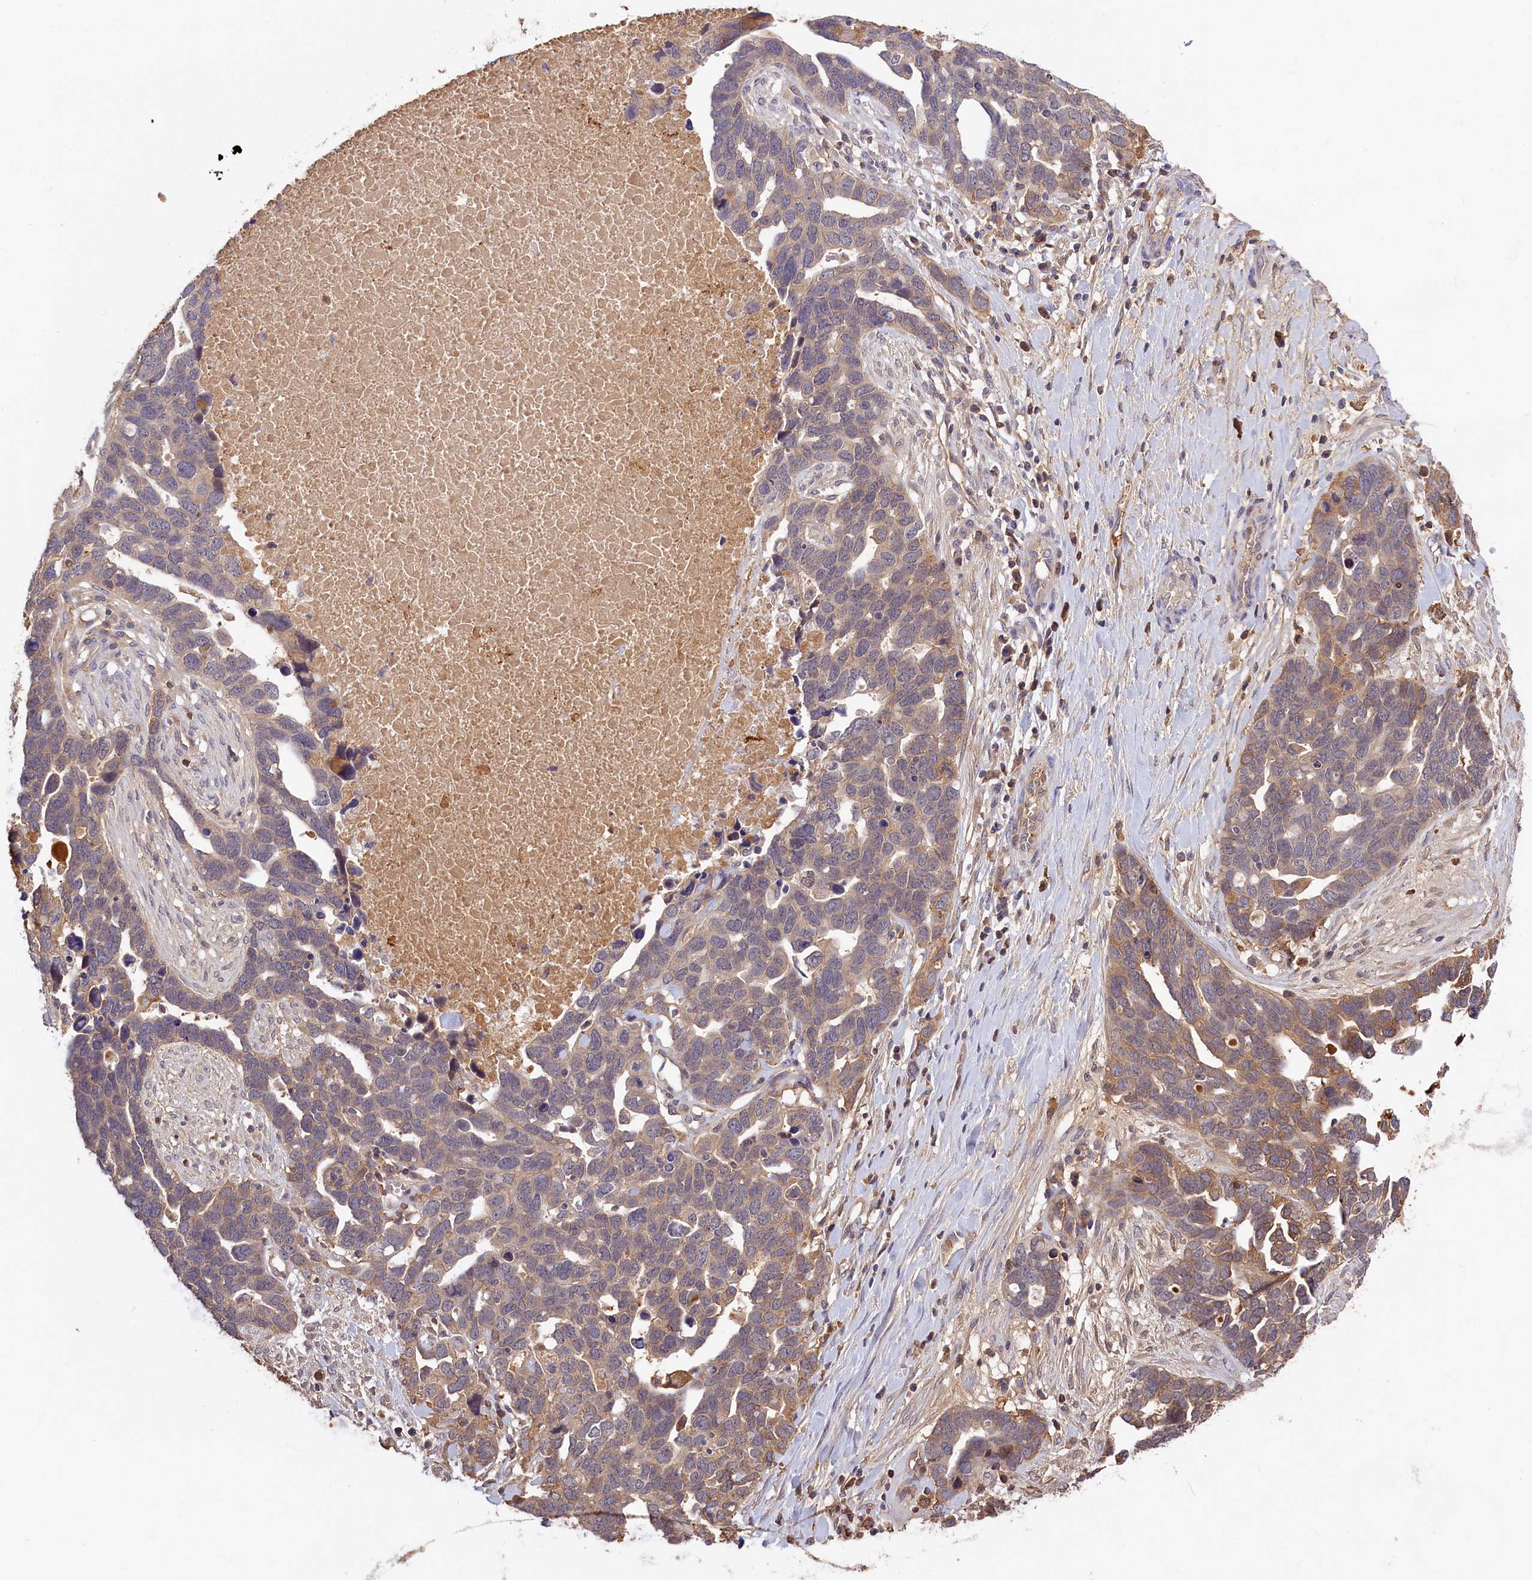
{"staining": {"intensity": "moderate", "quantity": ">75%", "location": "cytoplasmic/membranous"}, "tissue": "ovarian cancer", "cell_type": "Tumor cells", "image_type": "cancer", "snomed": [{"axis": "morphology", "description": "Cystadenocarcinoma, serous, NOS"}, {"axis": "topography", "description": "Ovary"}], "caption": "Immunohistochemistry (IHC) of serous cystadenocarcinoma (ovarian) exhibits medium levels of moderate cytoplasmic/membranous expression in approximately >75% of tumor cells.", "gene": "ADGRD1", "patient": {"sex": "female", "age": 54}}